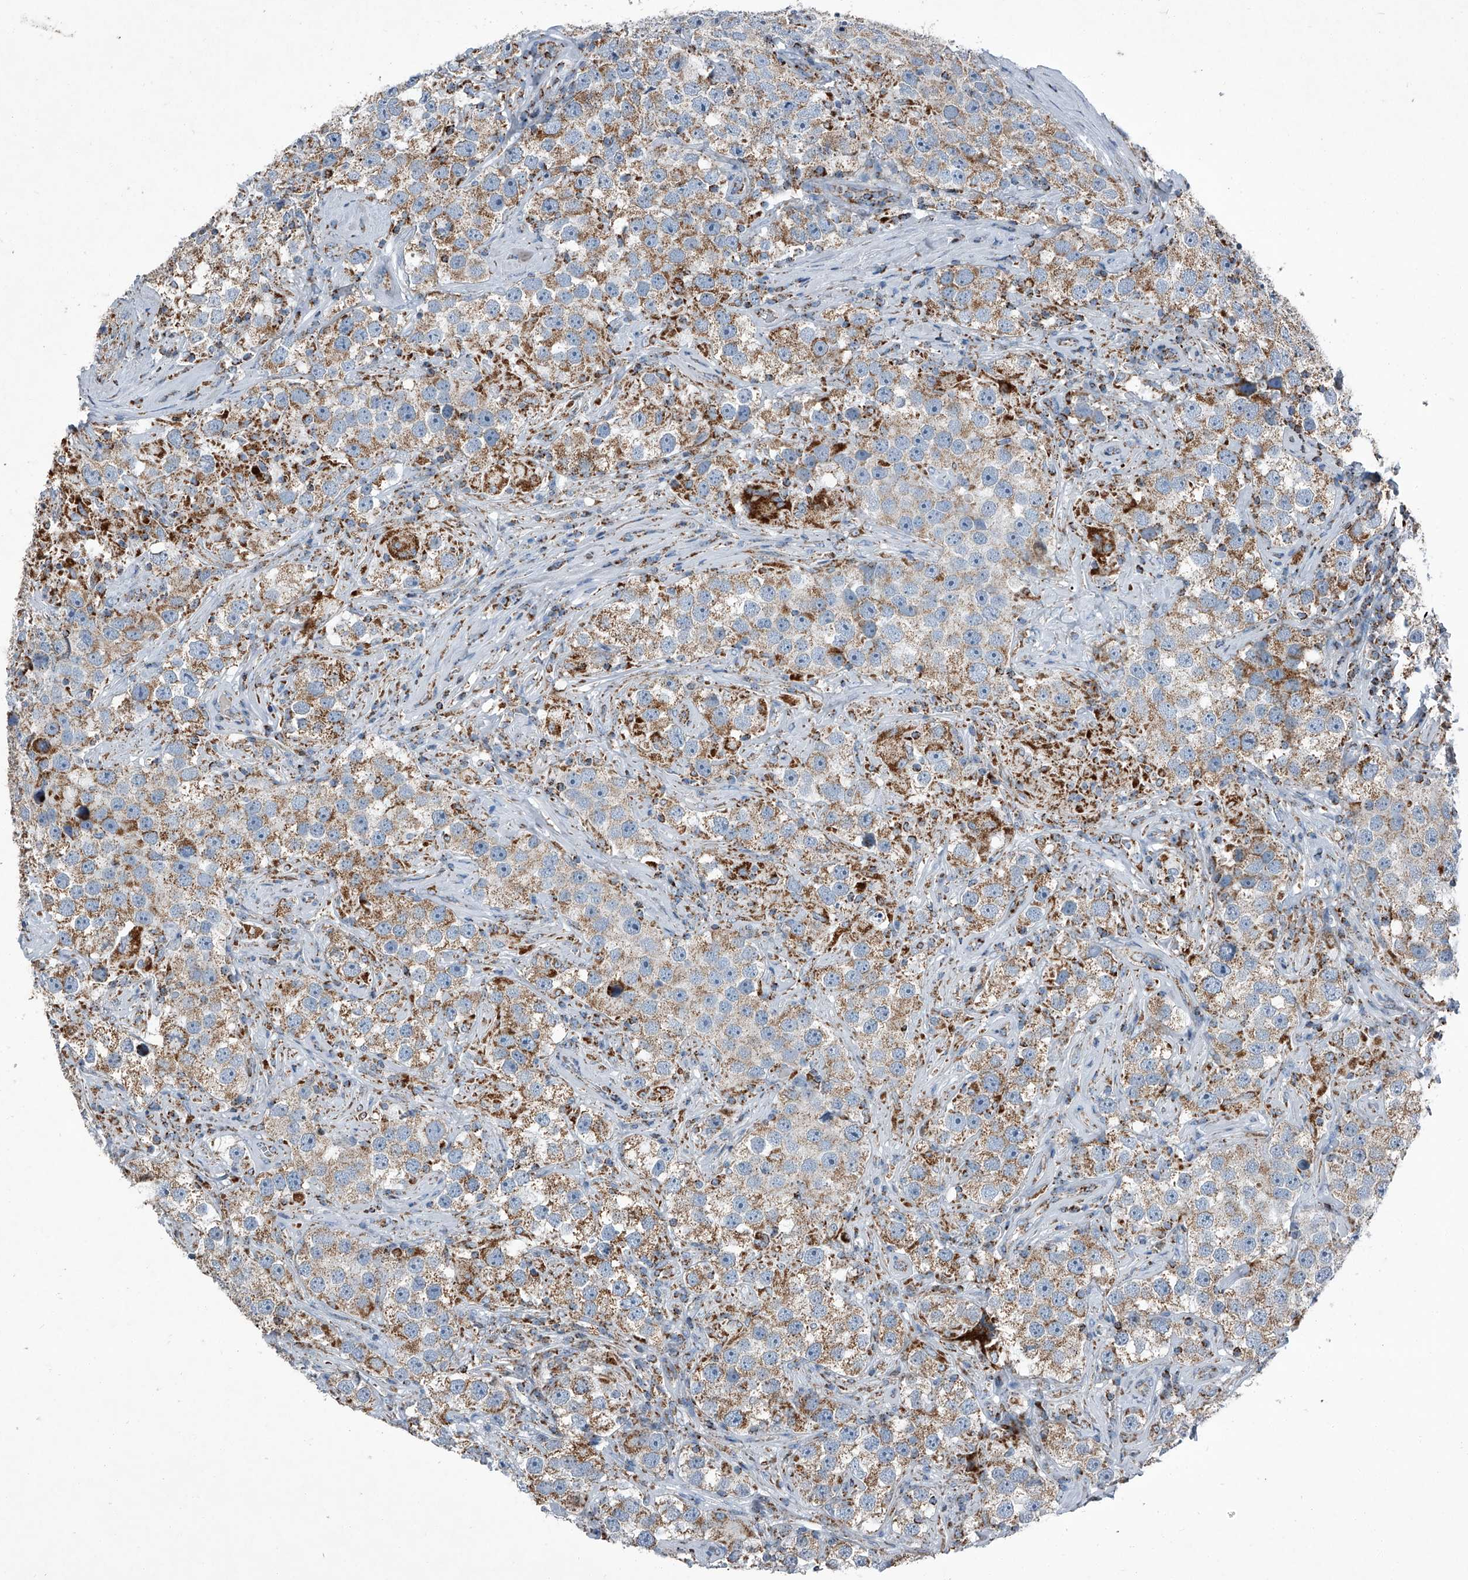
{"staining": {"intensity": "moderate", "quantity": ">75%", "location": "cytoplasmic/membranous"}, "tissue": "testis cancer", "cell_type": "Tumor cells", "image_type": "cancer", "snomed": [{"axis": "morphology", "description": "Seminoma, NOS"}, {"axis": "topography", "description": "Testis"}], "caption": "IHC image of neoplastic tissue: testis cancer (seminoma) stained using IHC exhibits medium levels of moderate protein expression localized specifically in the cytoplasmic/membranous of tumor cells, appearing as a cytoplasmic/membranous brown color.", "gene": "CHRNA7", "patient": {"sex": "male", "age": 49}}